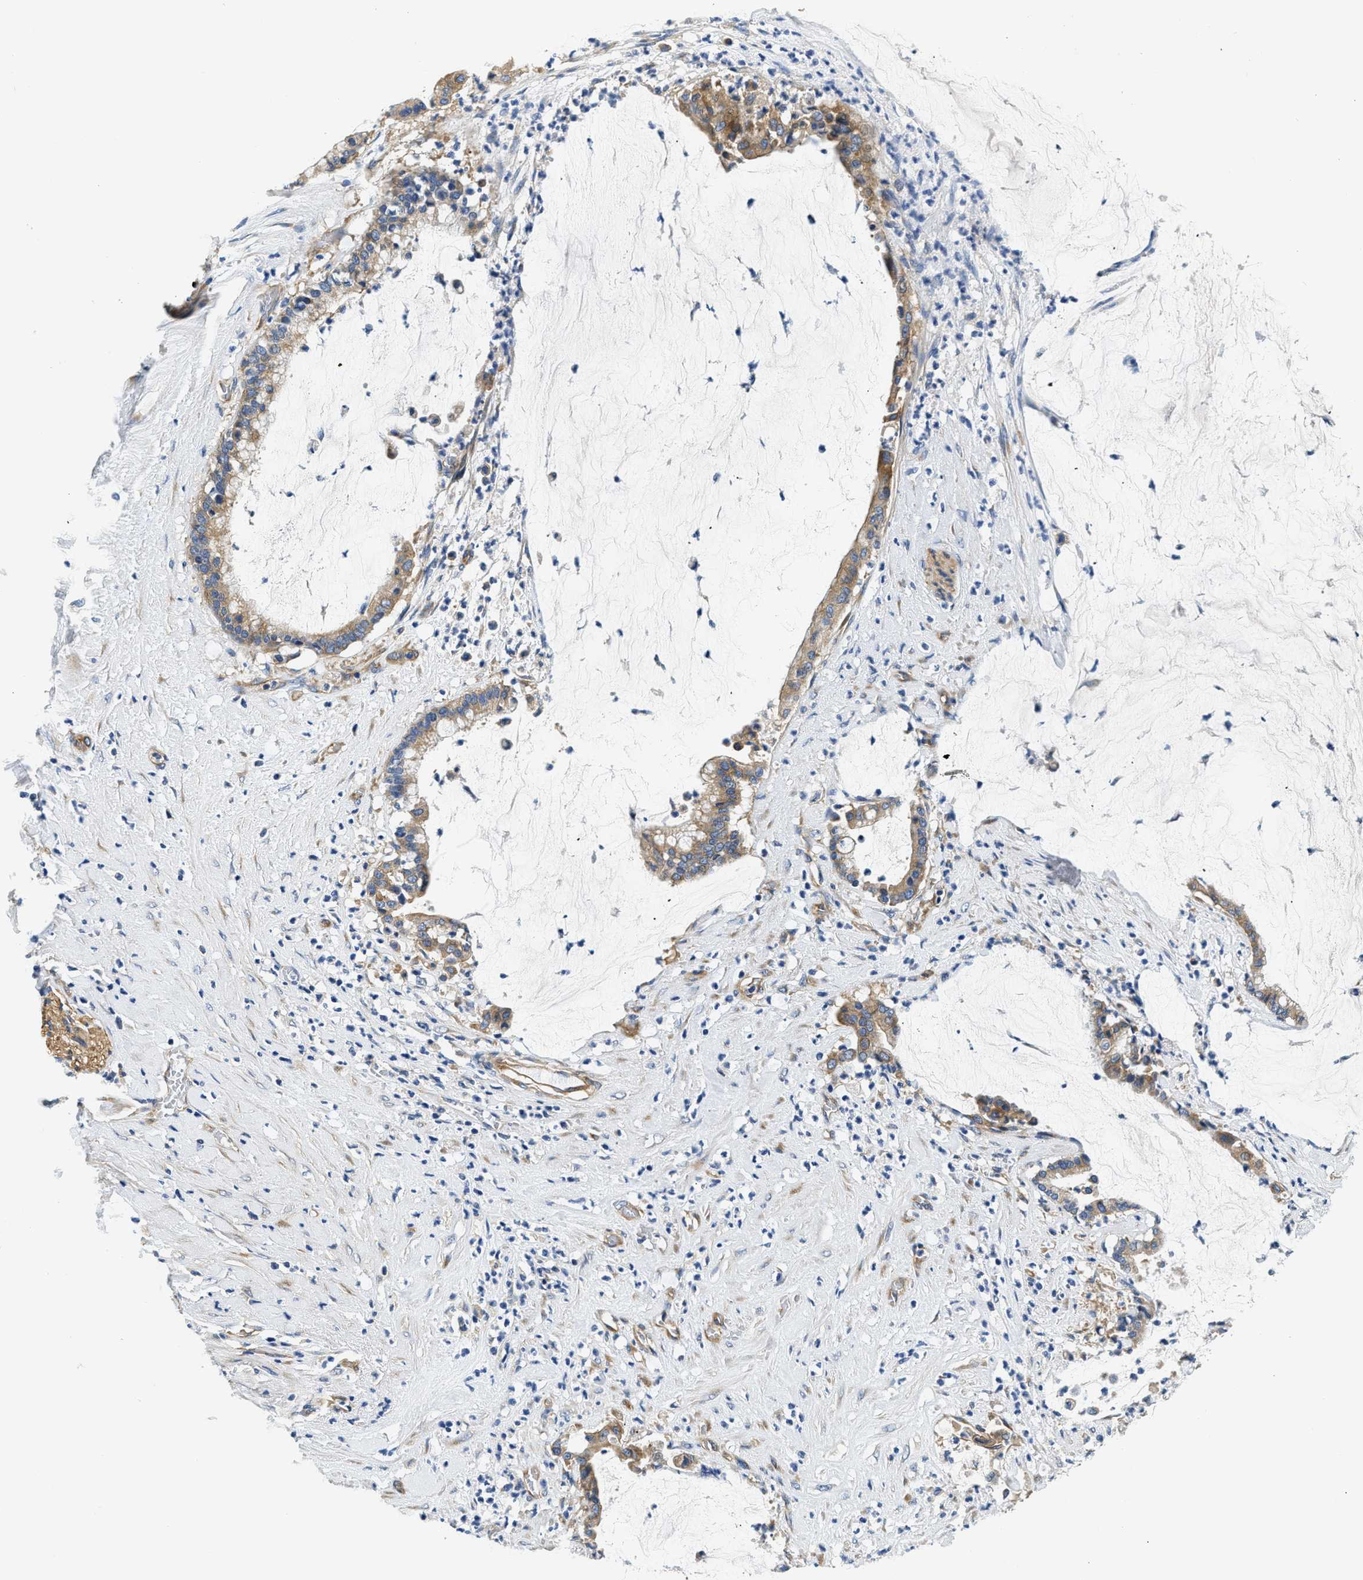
{"staining": {"intensity": "moderate", "quantity": ">75%", "location": "cytoplasmic/membranous"}, "tissue": "pancreatic cancer", "cell_type": "Tumor cells", "image_type": "cancer", "snomed": [{"axis": "morphology", "description": "Adenocarcinoma, NOS"}, {"axis": "topography", "description": "Pancreas"}], "caption": "Immunohistochemistry of human pancreatic cancer reveals medium levels of moderate cytoplasmic/membranous positivity in approximately >75% of tumor cells. The staining was performed using DAB to visualize the protein expression in brown, while the nuclei were stained in blue with hematoxylin (Magnification: 20x).", "gene": "CSDE1", "patient": {"sex": "male", "age": 41}}